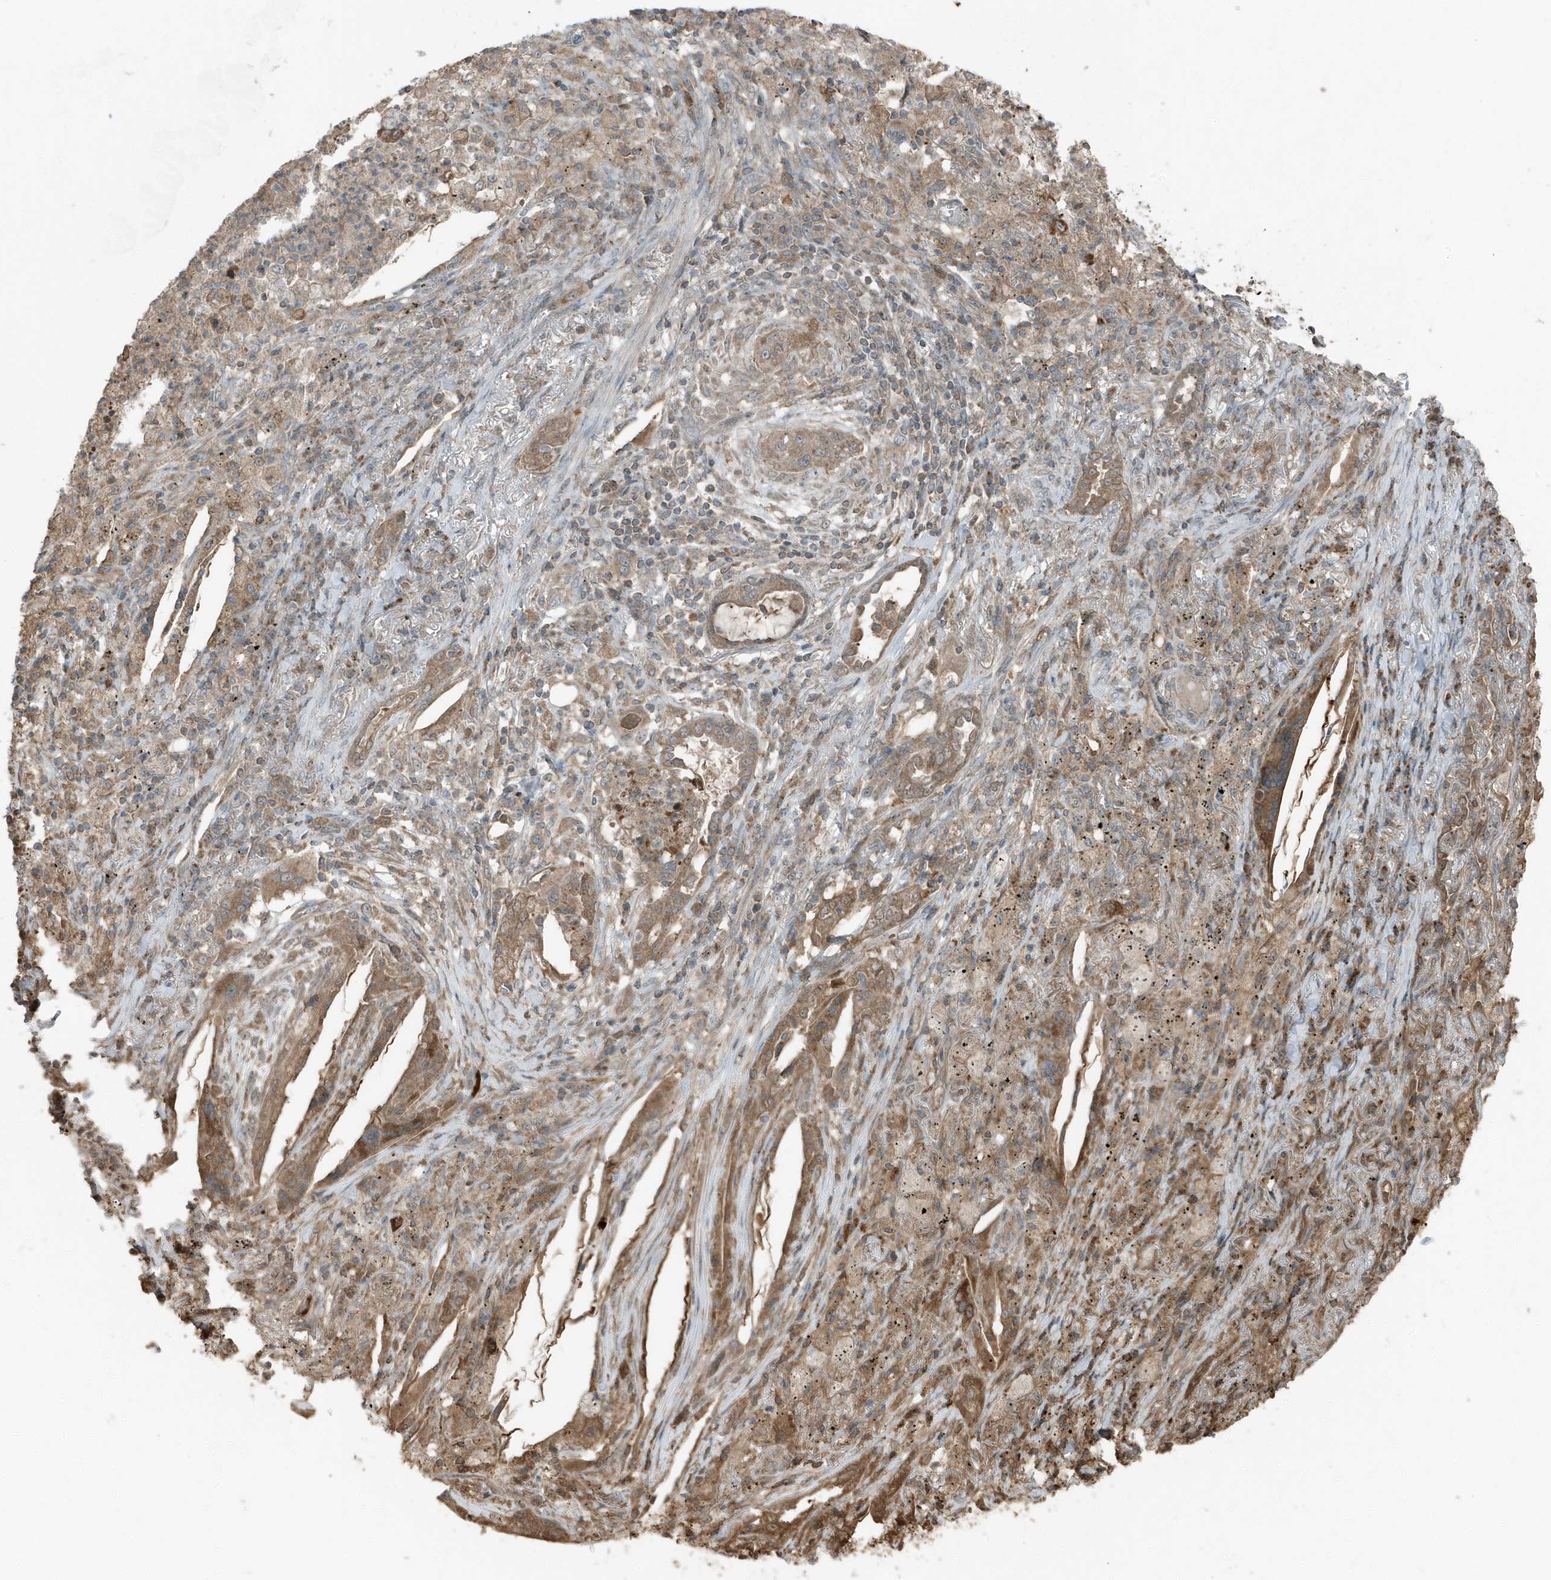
{"staining": {"intensity": "moderate", "quantity": ">75%", "location": "cytoplasmic/membranous"}, "tissue": "lung cancer", "cell_type": "Tumor cells", "image_type": "cancer", "snomed": [{"axis": "morphology", "description": "Squamous cell carcinoma, NOS"}, {"axis": "topography", "description": "Lung"}], "caption": "Human lung cancer stained with a brown dye shows moderate cytoplasmic/membranous positive positivity in about >75% of tumor cells.", "gene": "AZI2", "patient": {"sex": "female", "age": 63}}